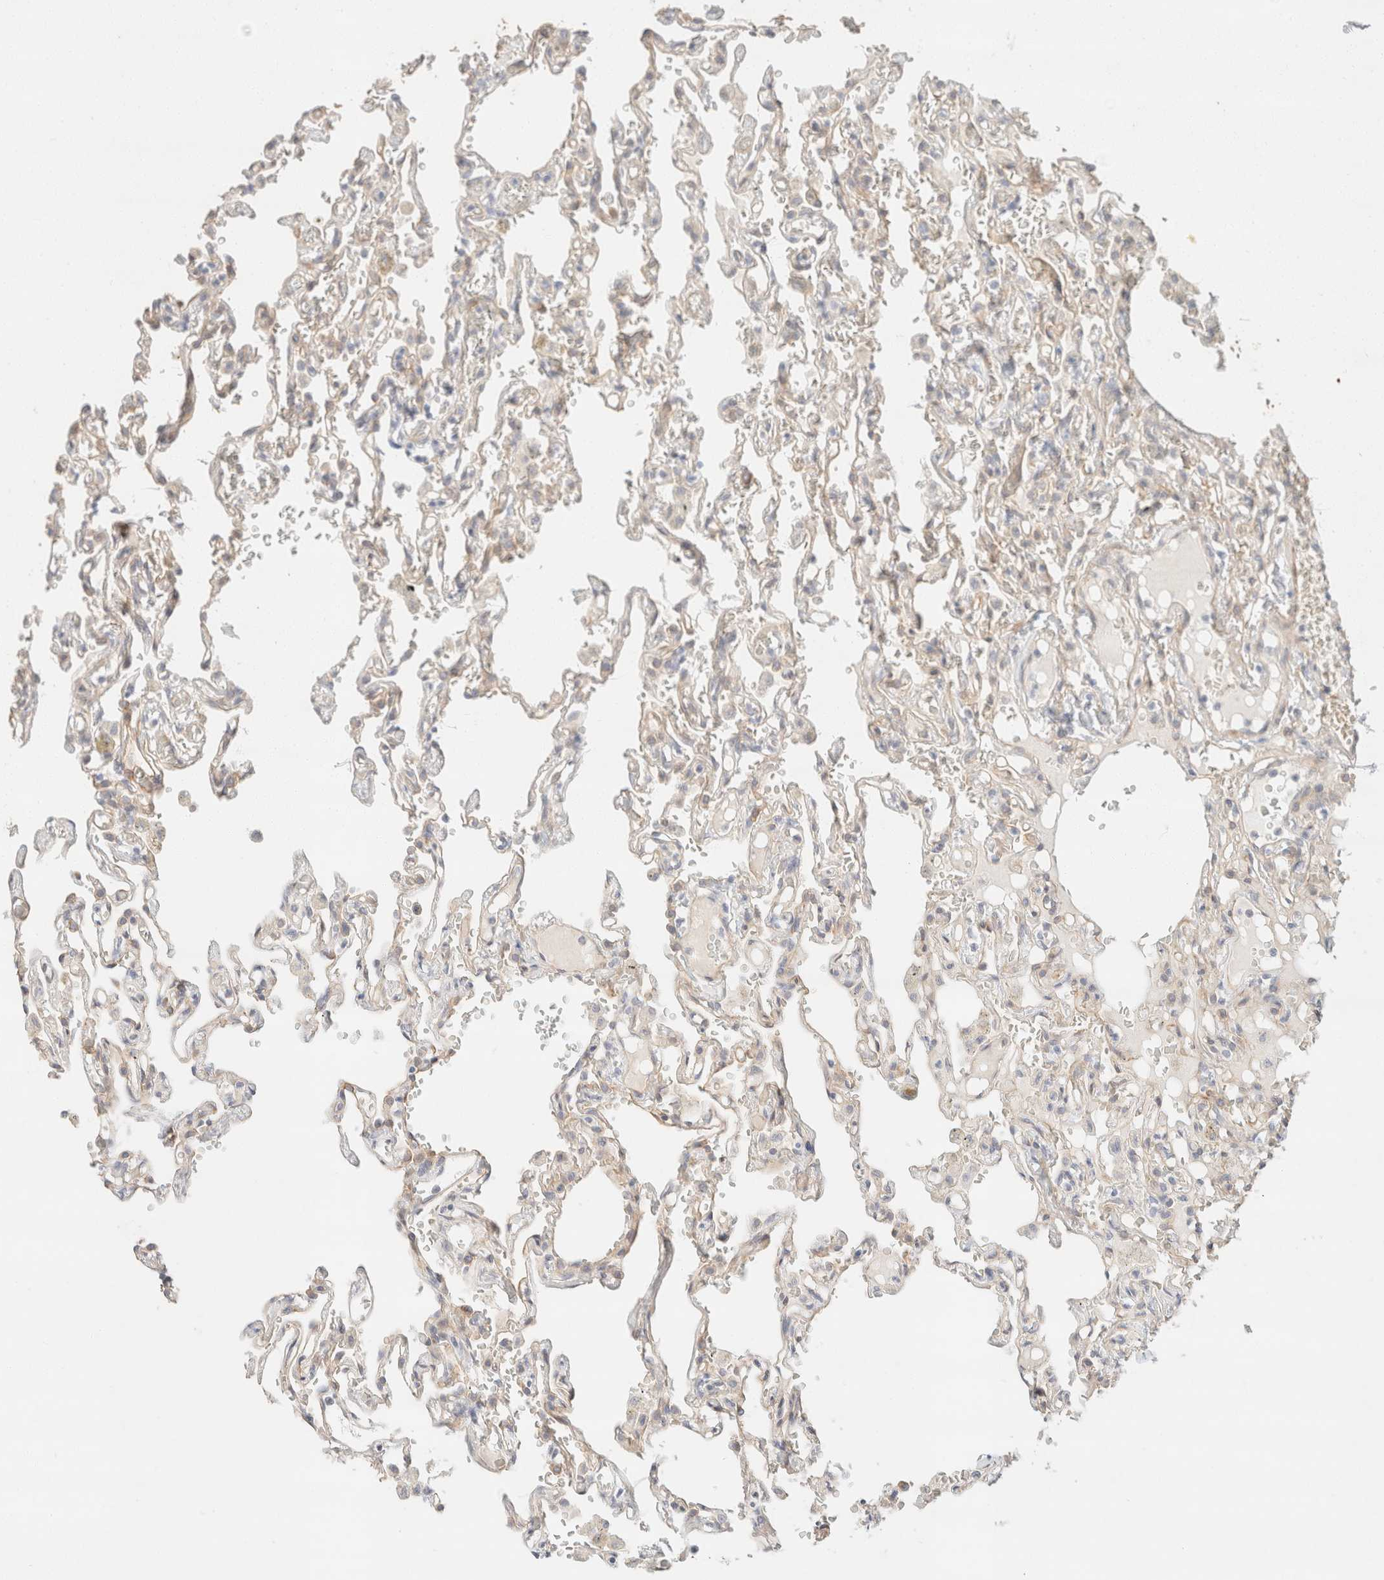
{"staining": {"intensity": "weak", "quantity": "<25%", "location": "cytoplasmic/membranous"}, "tissue": "lung", "cell_type": "Alveolar cells", "image_type": "normal", "snomed": [{"axis": "morphology", "description": "Normal tissue, NOS"}, {"axis": "topography", "description": "Lung"}], "caption": "An immunohistochemistry (IHC) photomicrograph of benign lung is shown. There is no staining in alveolar cells of lung.", "gene": "CSNK1E", "patient": {"sex": "male", "age": 21}}